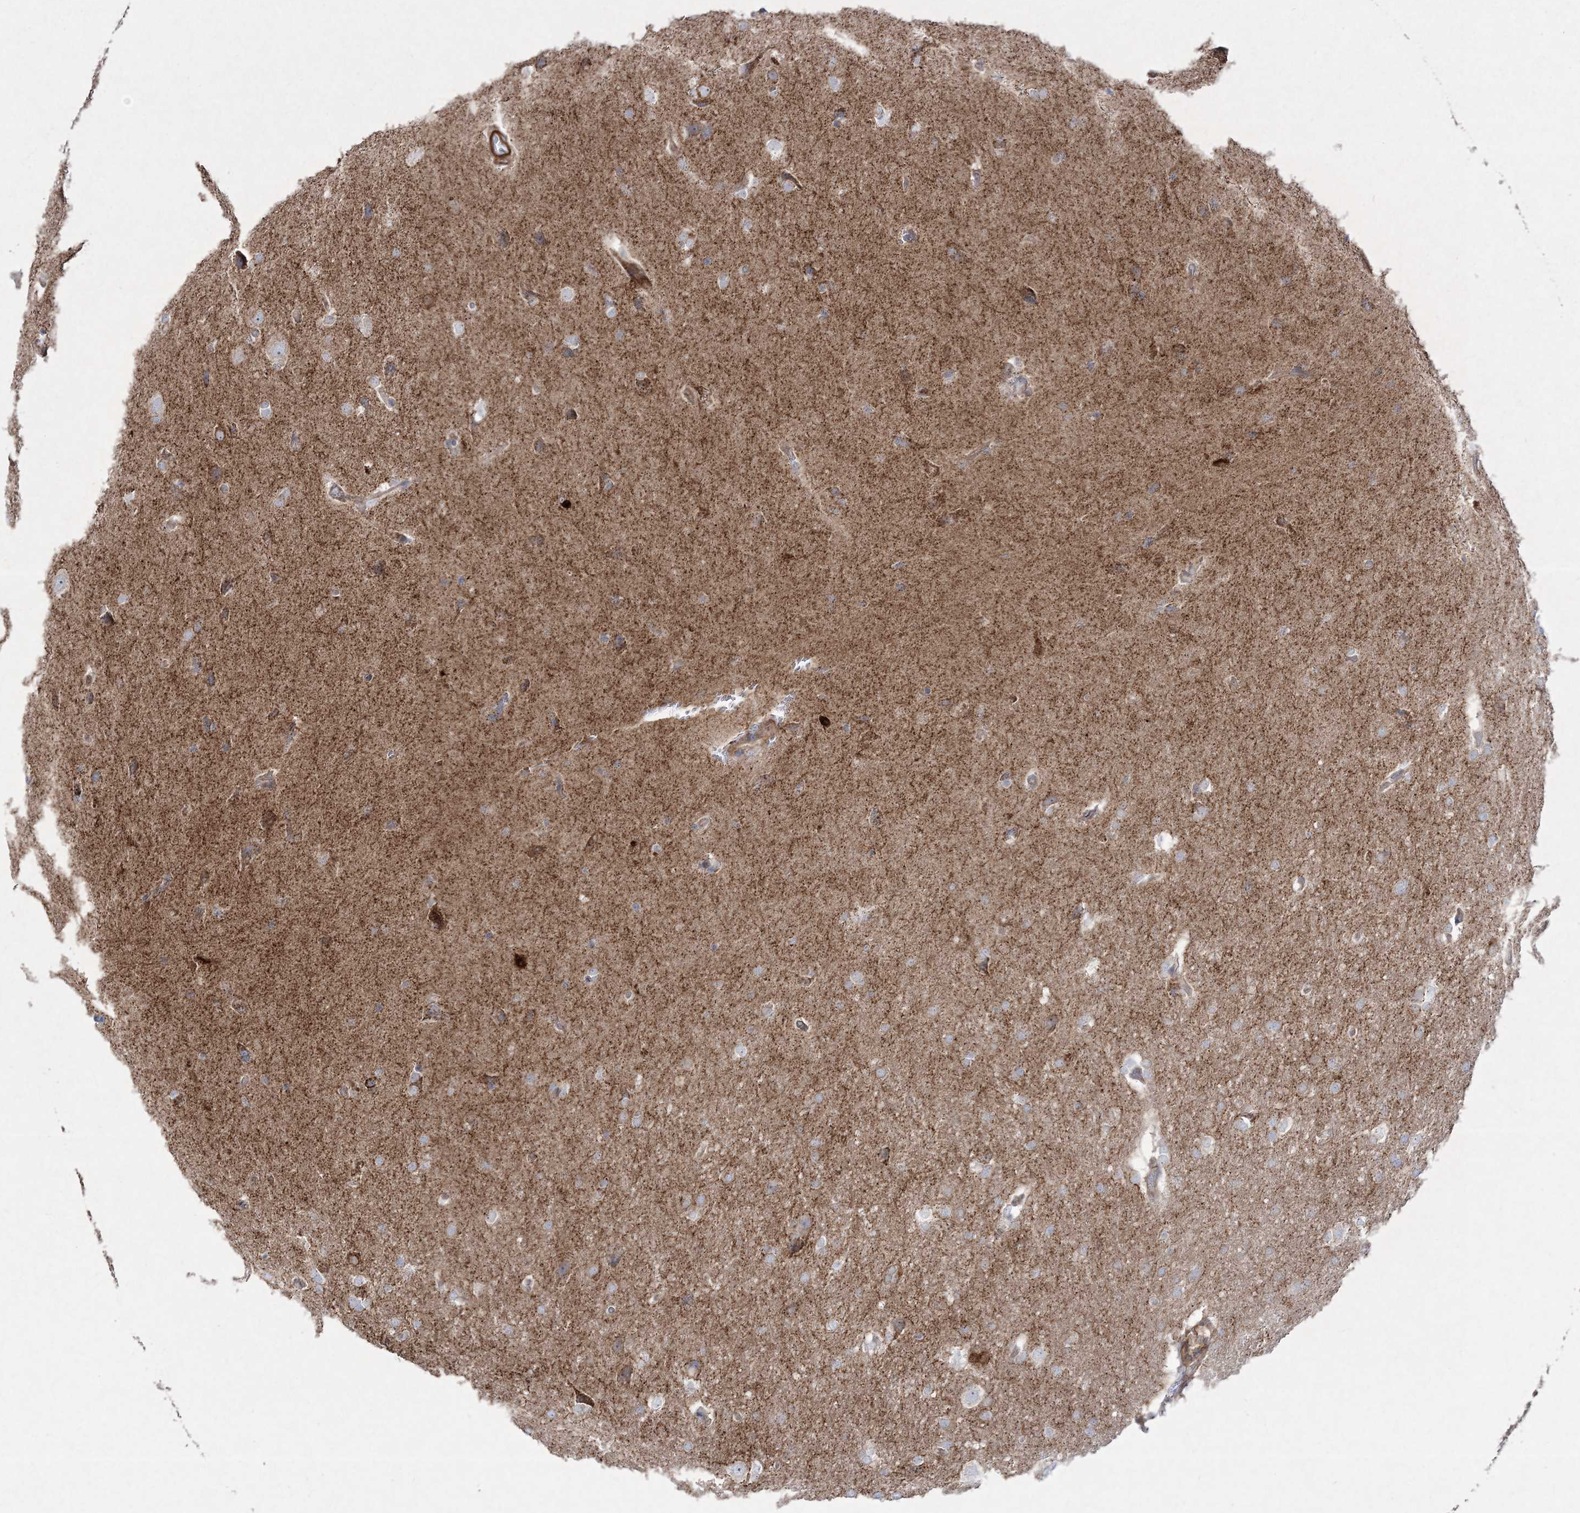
{"staining": {"intensity": "moderate", "quantity": "<25%", "location": "cytoplasmic/membranous"}, "tissue": "glioma", "cell_type": "Tumor cells", "image_type": "cancer", "snomed": [{"axis": "morphology", "description": "Glioma, malignant, Low grade"}, {"axis": "topography", "description": "Brain"}], "caption": "An image of malignant low-grade glioma stained for a protein shows moderate cytoplasmic/membranous brown staining in tumor cells.", "gene": "RICTOR", "patient": {"sex": "female", "age": 37}}